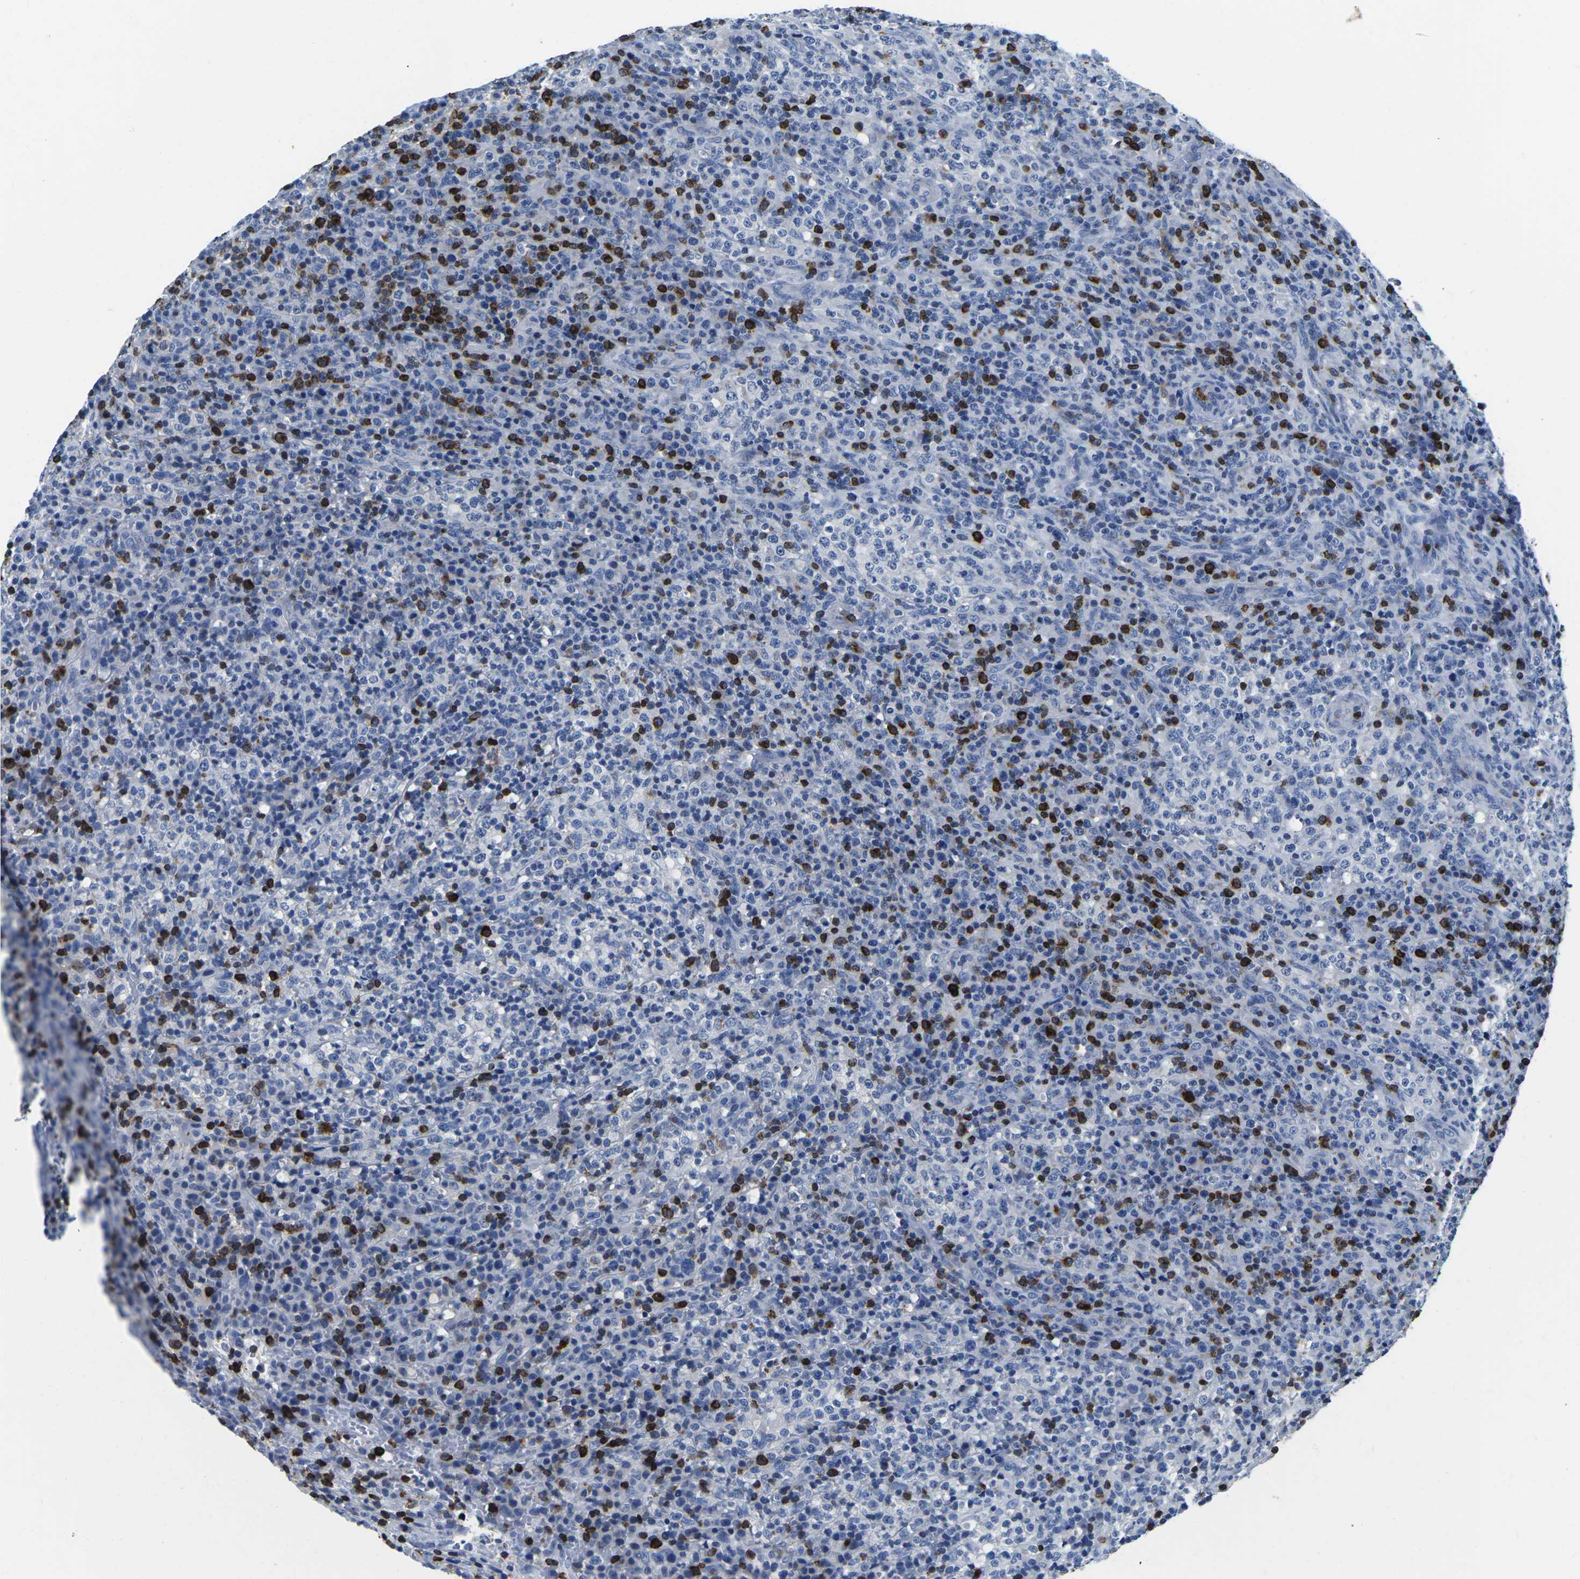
{"staining": {"intensity": "negative", "quantity": "none", "location": "none"}, "tissue": "lymphoma", "cell_type": "Tumor cells", "image_type": "cancer", "snomed": [{"axis": "morphology", "description": "Malignant lymphoma, non-Hodgkin's type, High grade"}, {"axis": "topography", "description": "Lymph node"}], "caption": "A micrograph of lymphoma stained for a protein displays no brown staining in tumor cells.", "gene": "CTSW", "patient": {"sex": "female", "age": 76}}